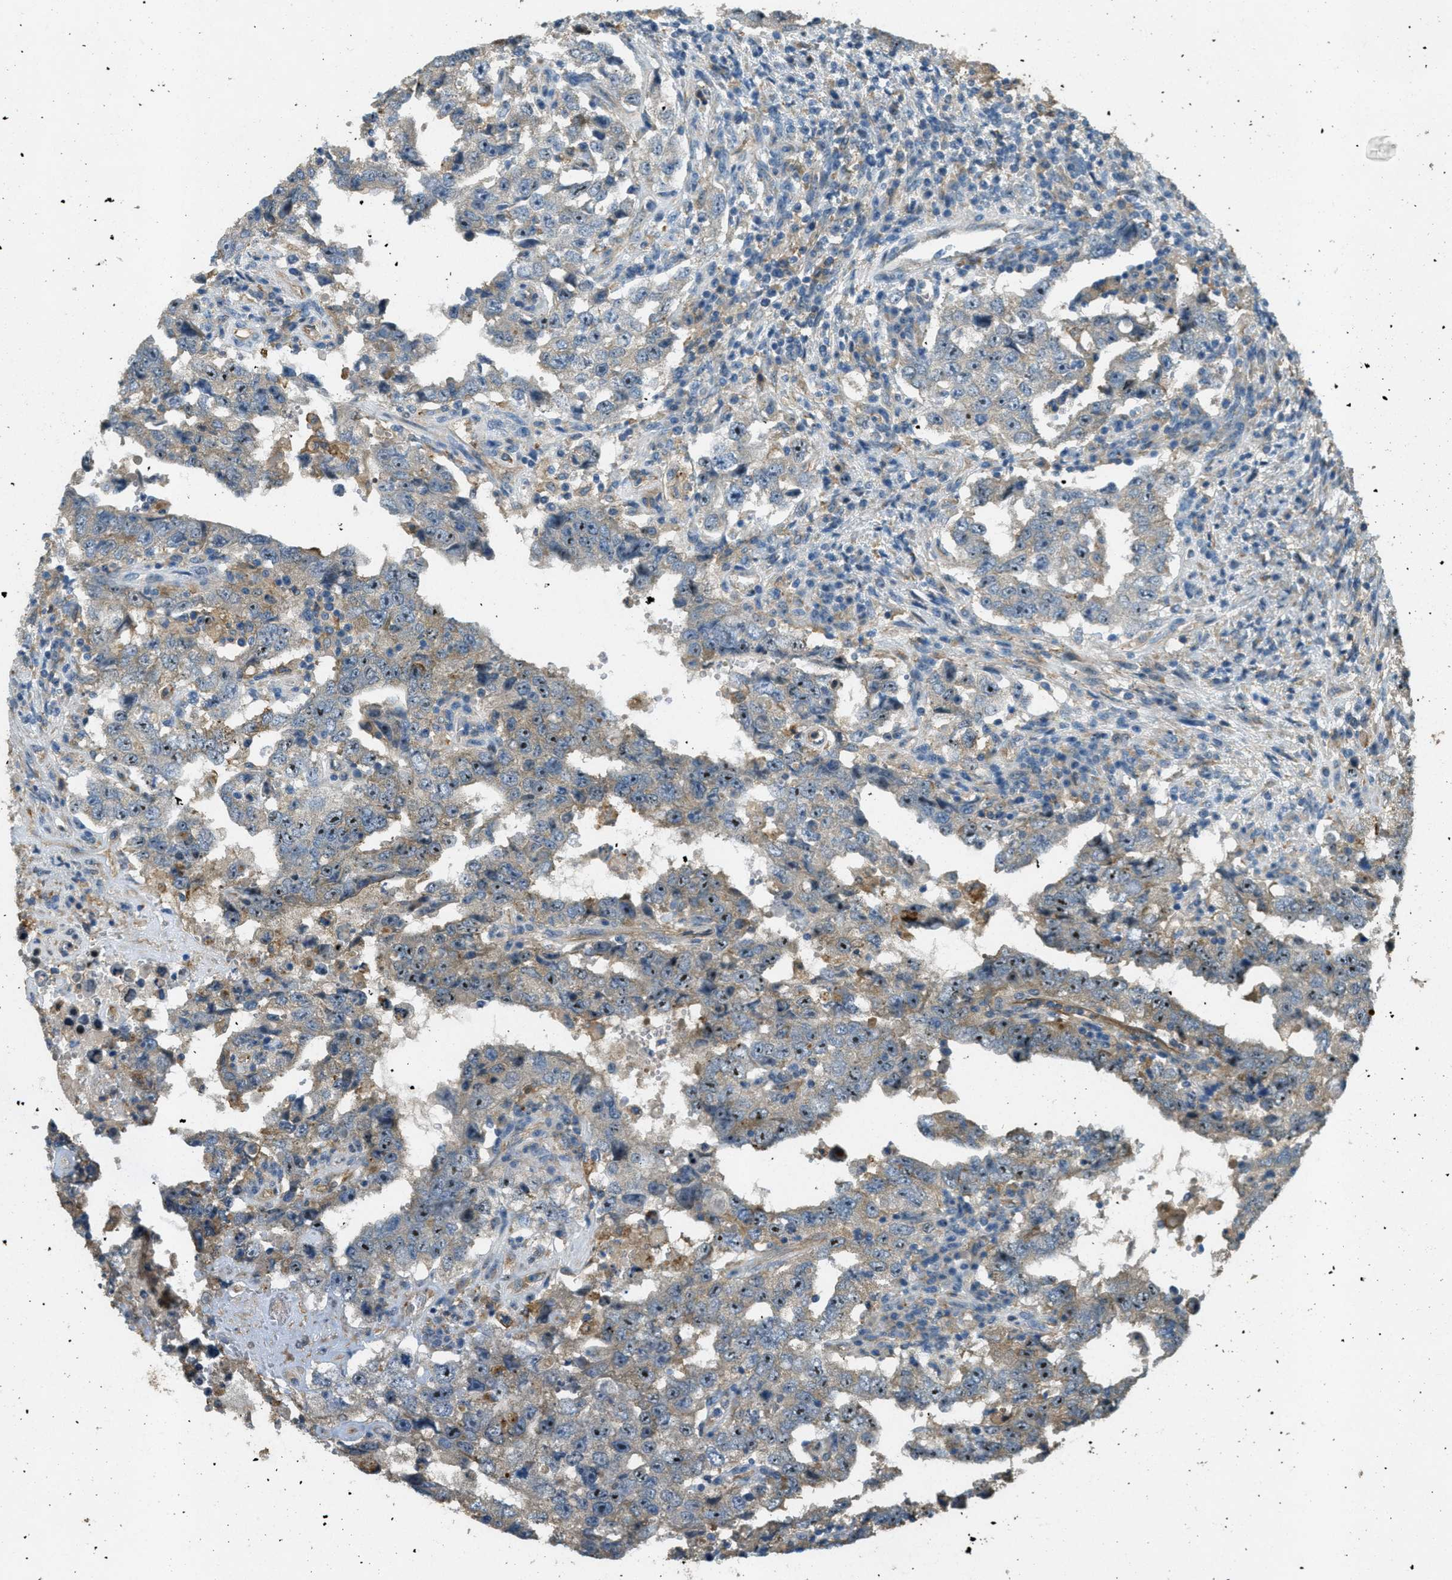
{"staining": {"intensity": "moderate", "quantity": ">75%", "location": "cytoplasmic/membranous,nuclear"}, "tissue": "testis cancer", "cell_type": "Tumor cells", "image_type": "cancer", "snomed": [{"axis": "morphology", "description": "Carcinoma, Embryonal, NOS"}, {"axis": "topography", "description": "Testis"}], "caption": "A high-resolution micrograph shows IHC staining of testis cancer (embryonal carcinoma), which demonstrates moderate cytoplasmic/membranous and nuclear staining in approximately >75% of tumor cells. (DAB (3,3'-diaminobenzidine) IHC with brightfield microscopy, high magnification).", "gene": "OSMR", "patient": {"sex": "male", "age": 26}}